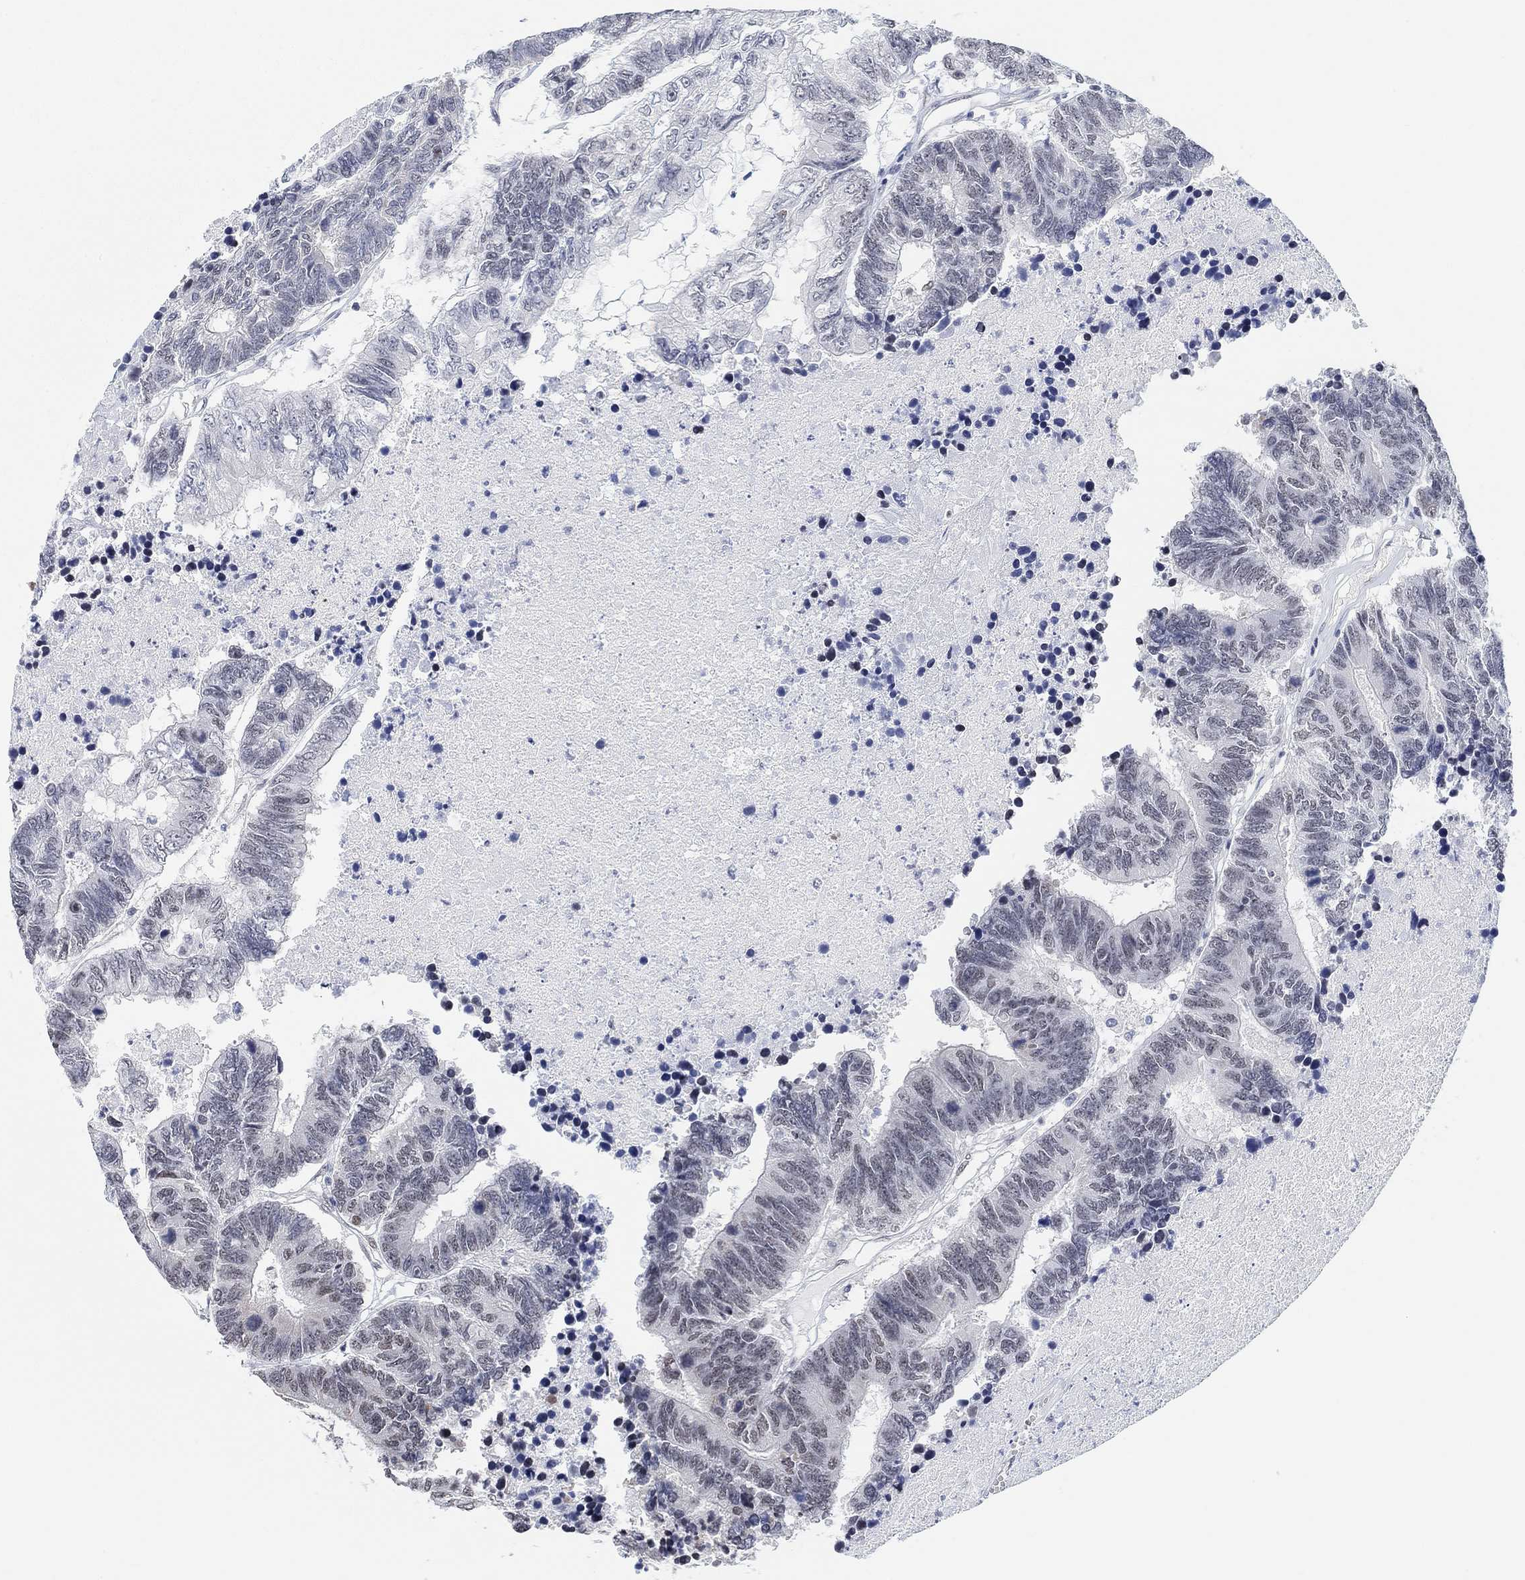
{"staining": {"intensity": "negative", "quantity": "none", "location": "none"}, "tissue": "colorectal cancer", "cell_type": "Tumor cells", "image_type": "cancer", "snomed": [{"axis": "morphology", "description": "Adenocarcinoma, NOS"}, {"axis": "topography", "description": "Colon"}], "caption": "A high-resolution micrograph shows immunohistochemistry (IHC) staining of colorectal cancer, which demonstrates no significant positivity in tumor cells.", "gene": "PURG", "patient": {"sex": "female", "age": 48}}